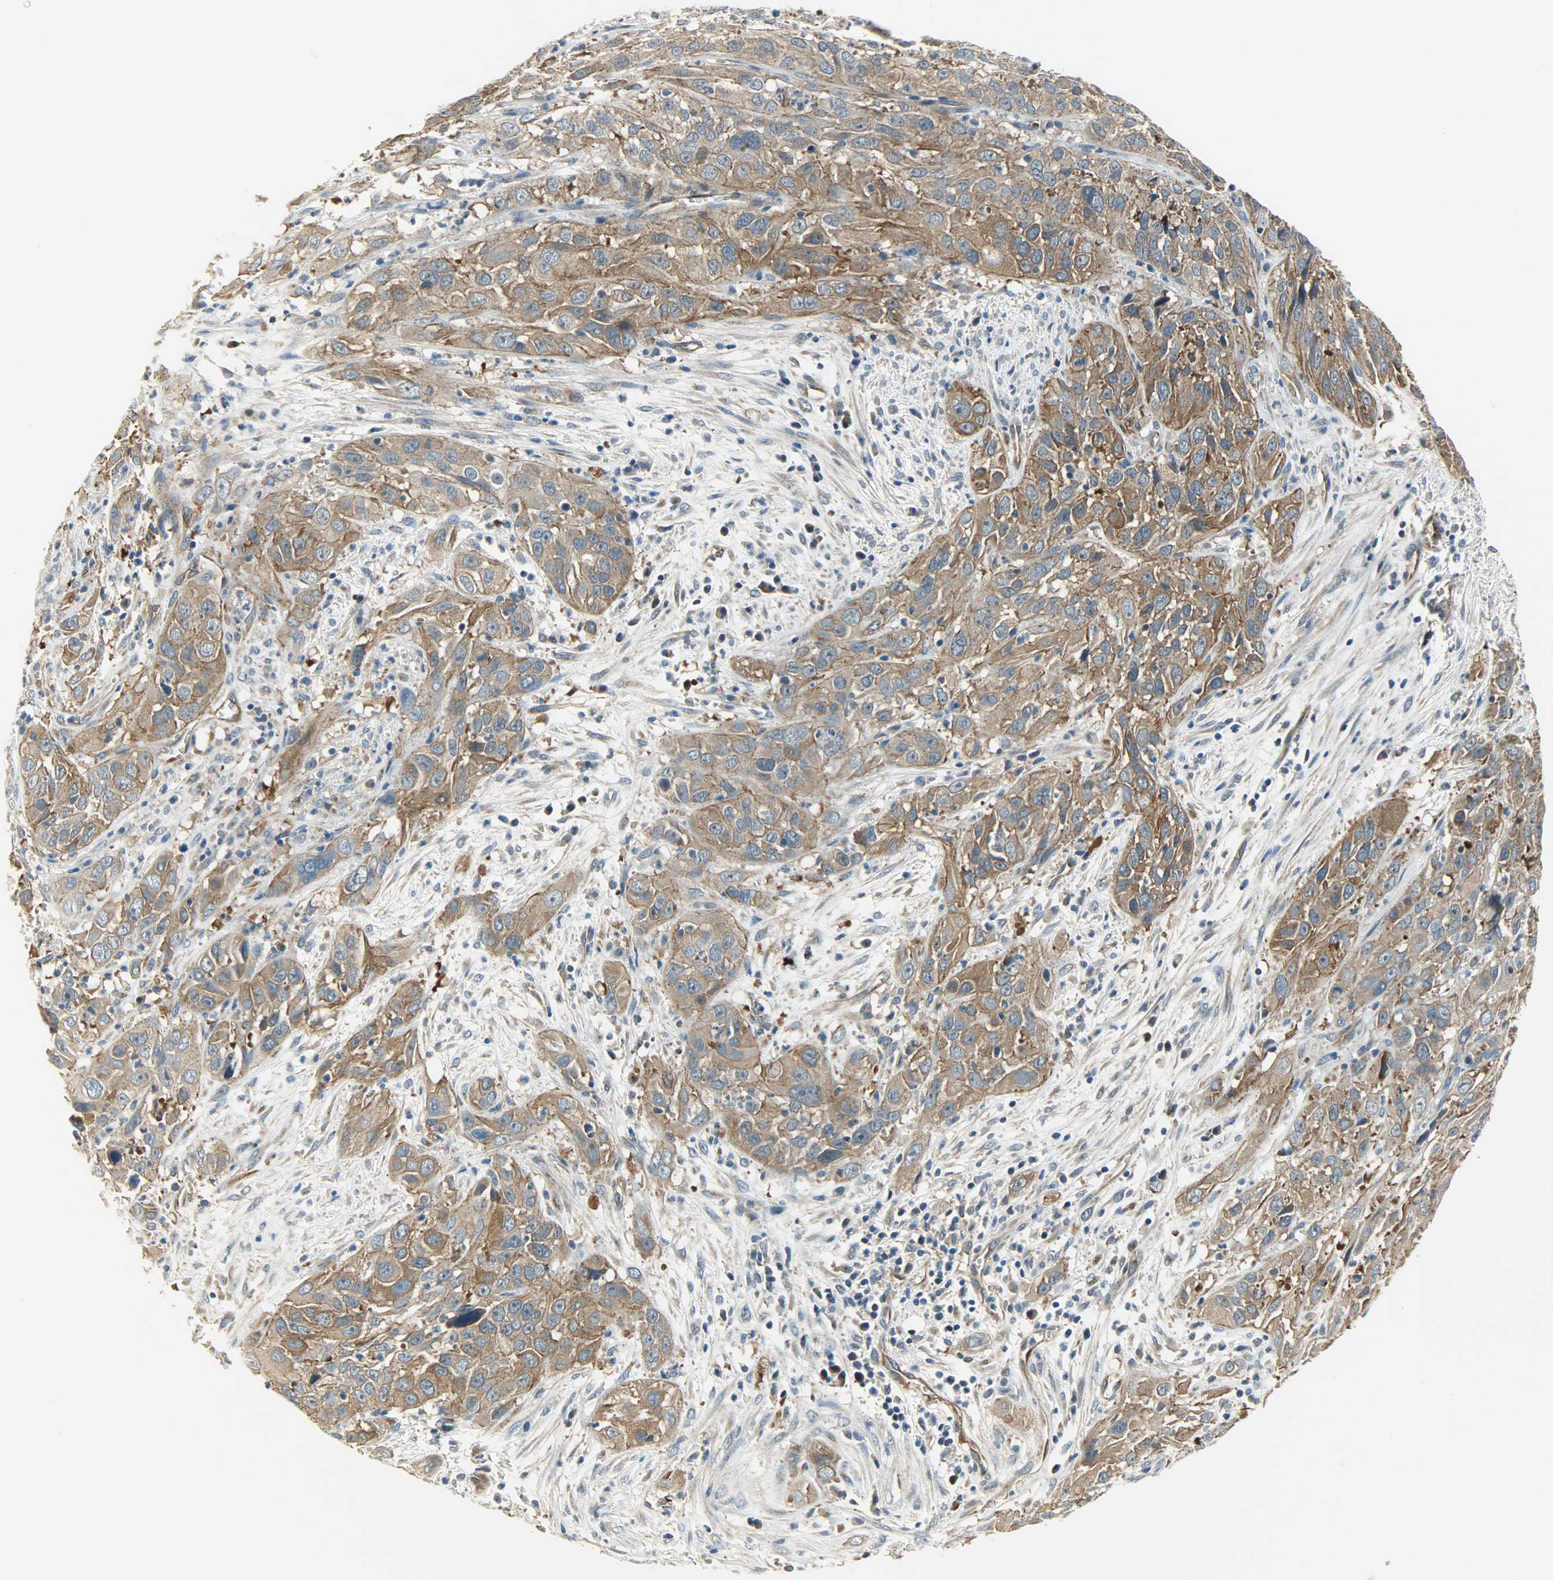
{"staining": {"intensity": "moderate", "quantity": ">75%", "location": "cytoplasmic/membranous"}, "tissue": "cervical cancer", "cell_type": "Tumor cells", "image_type": "cancer", "snomed": [{"axis": "morphology", "description": "Squamous cell carcinoma, NOS"}, {"axis": "topography", "description": "Cervix"}], "caption": "Cervical squamous cell carcinoma was stained to show a protein in brown. There is medium levels of moderate cytoplasmic/membranous staining in approximately >75% of tumor cells. The staining is performed using DAB brown chromogen to label protein expression. The nuclei are counter-stained blue using hematoxylin.", "gene": "KIAA1217", "patient": {"sex": "female", "age": 32}}